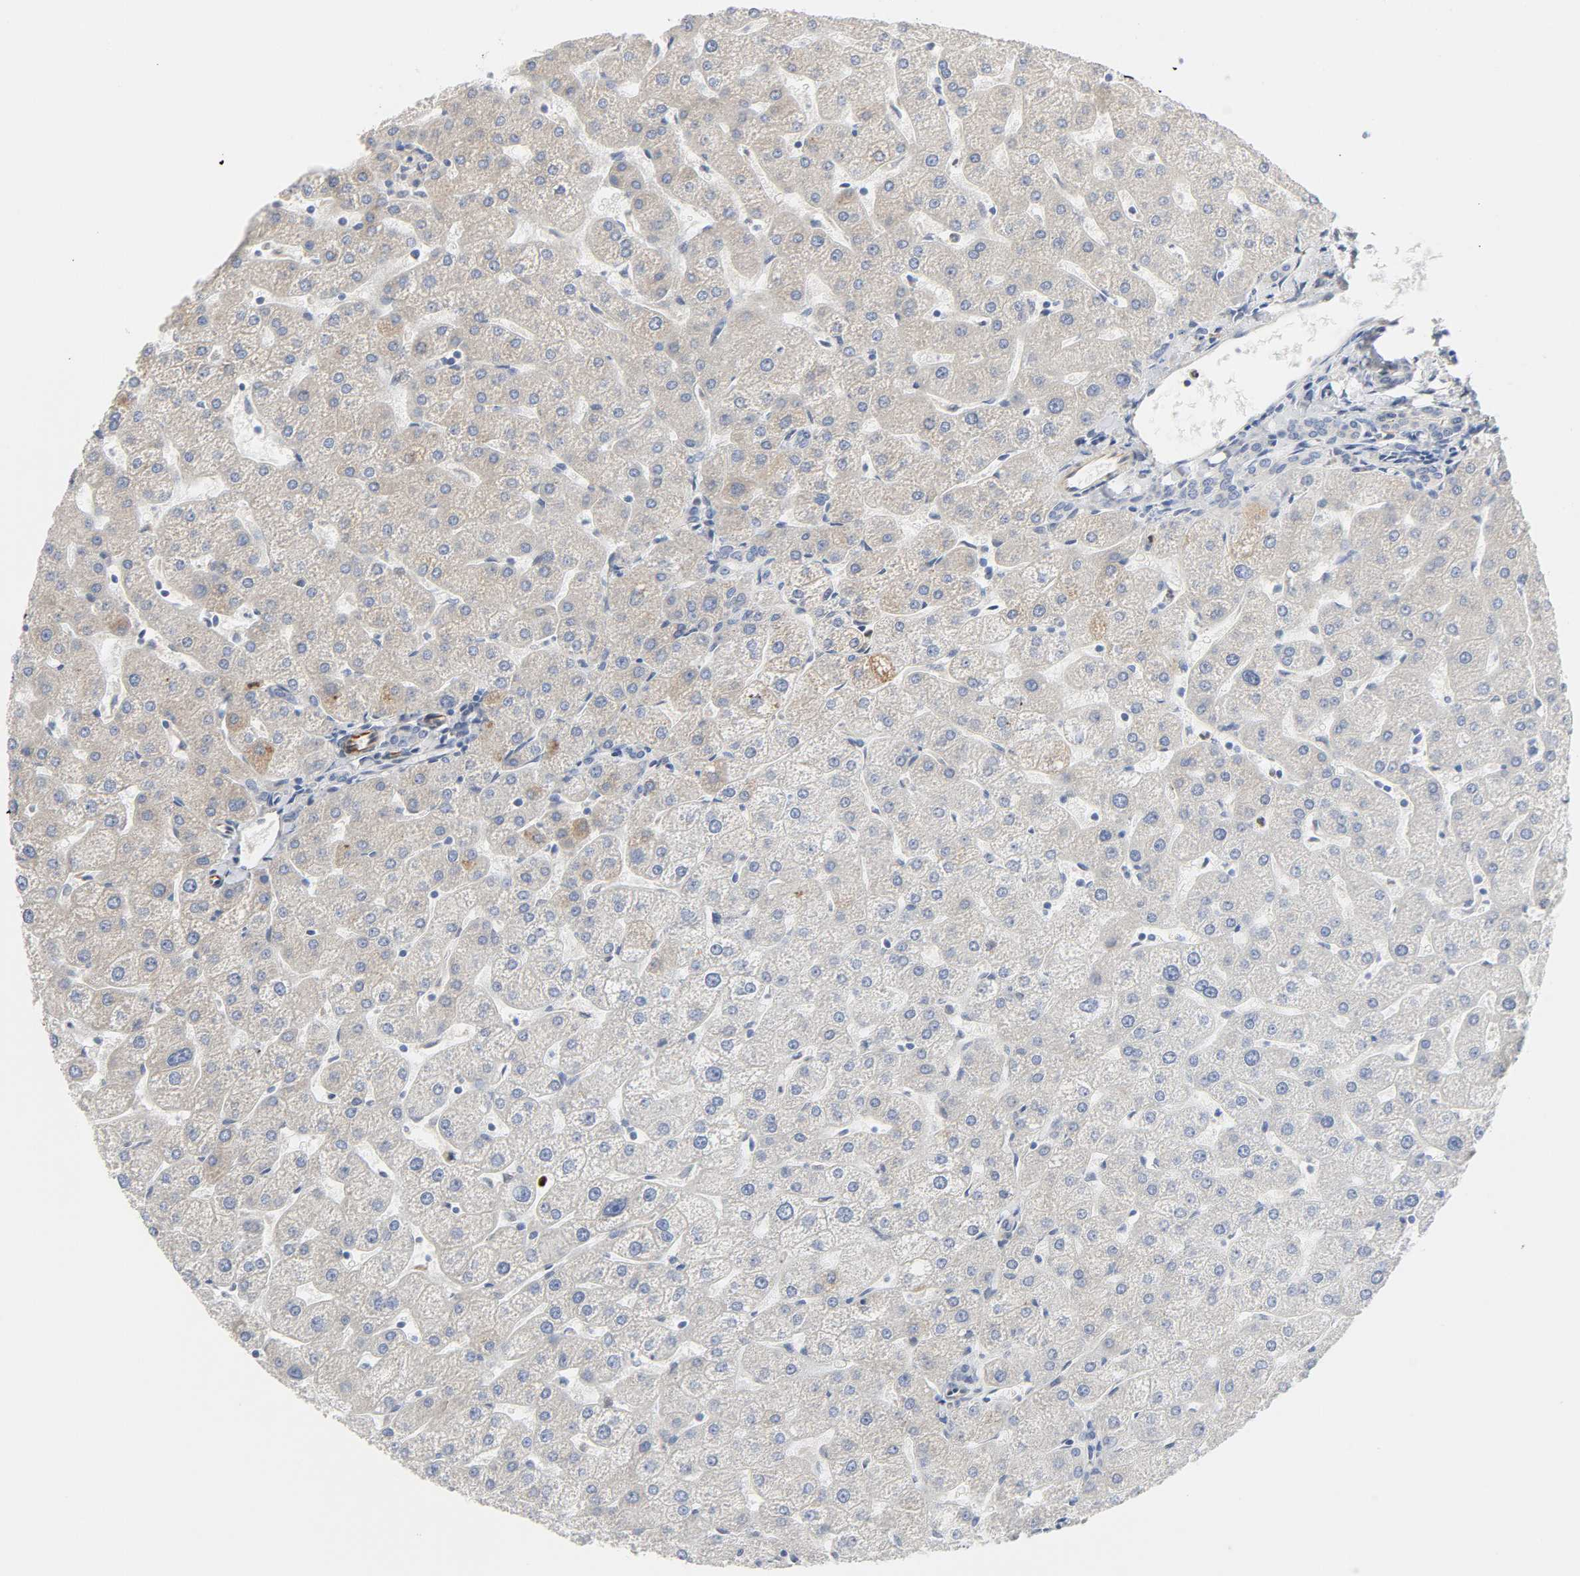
{"staining": {"intensity": "negative", "quantity": "none", "location": "none"}, "tissue": "liver", "cell_type": "Cholangiocytes", "image_type": "normal", "snomed": [{"axis": "morphology", "description": "Normal tissue, NOS"}, {"axis": "topography", "description": "Liver"}], "caption": "This is an IHC micrograph of unremarkable liver. There is no staining in cholangiocytes.", "gene": "FAM118A", "patient": {"sex": "male", "age": 67}}